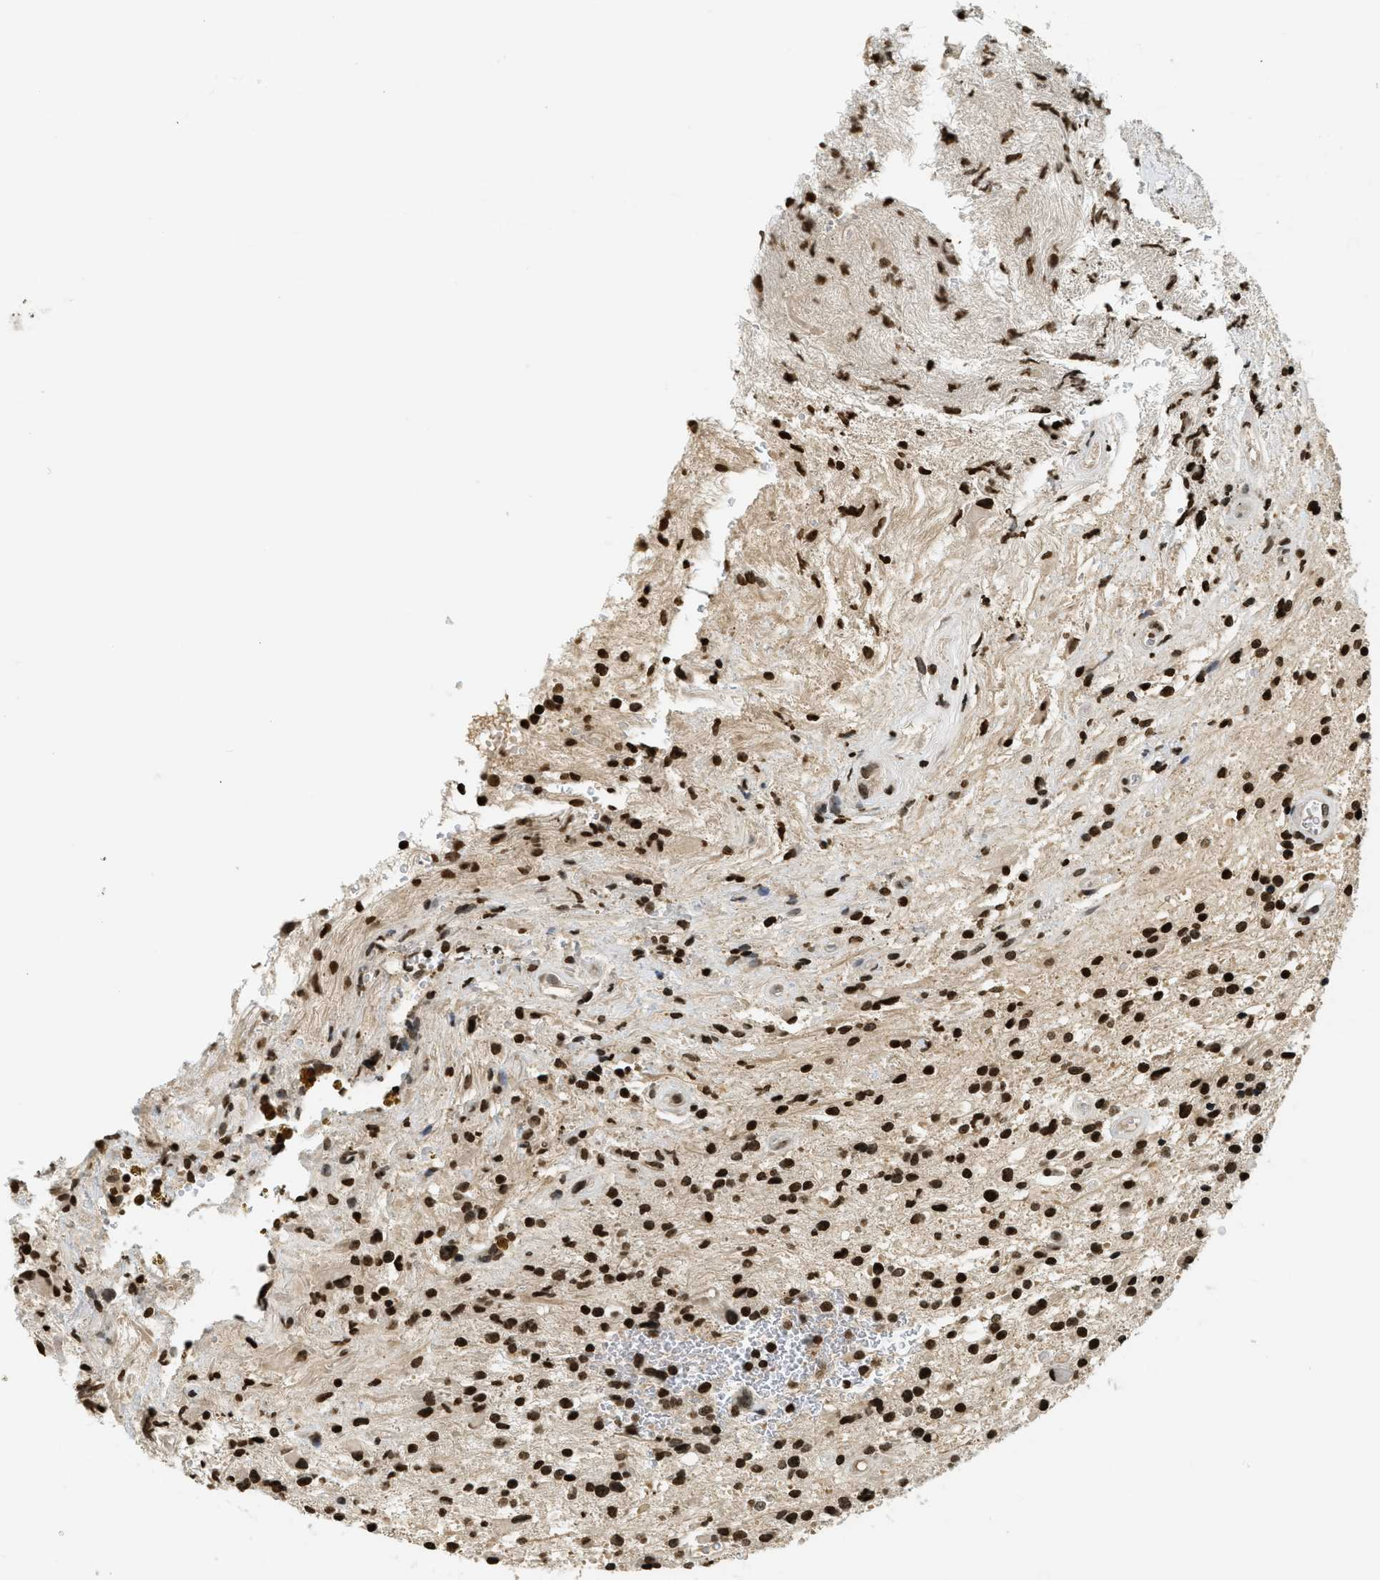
{"staining": {"intensity": "strong", "quantity": ">75%", "location": "nuclear"}, "tissue": "glioma", "cell_type": "Tumor cells", "image_type": "cancer", "snomed": [{"axis": "morphology", "description": "Glioma, malignant, High grade"}, {"axis": "topography", "description": "Brain"}], "caption": "An image of human glioma stained for a protein demonstrates strong nuclear brown staining in tumor cells.", "gene": "LDB2", "patient": {"sex": "male", "age": 33}}